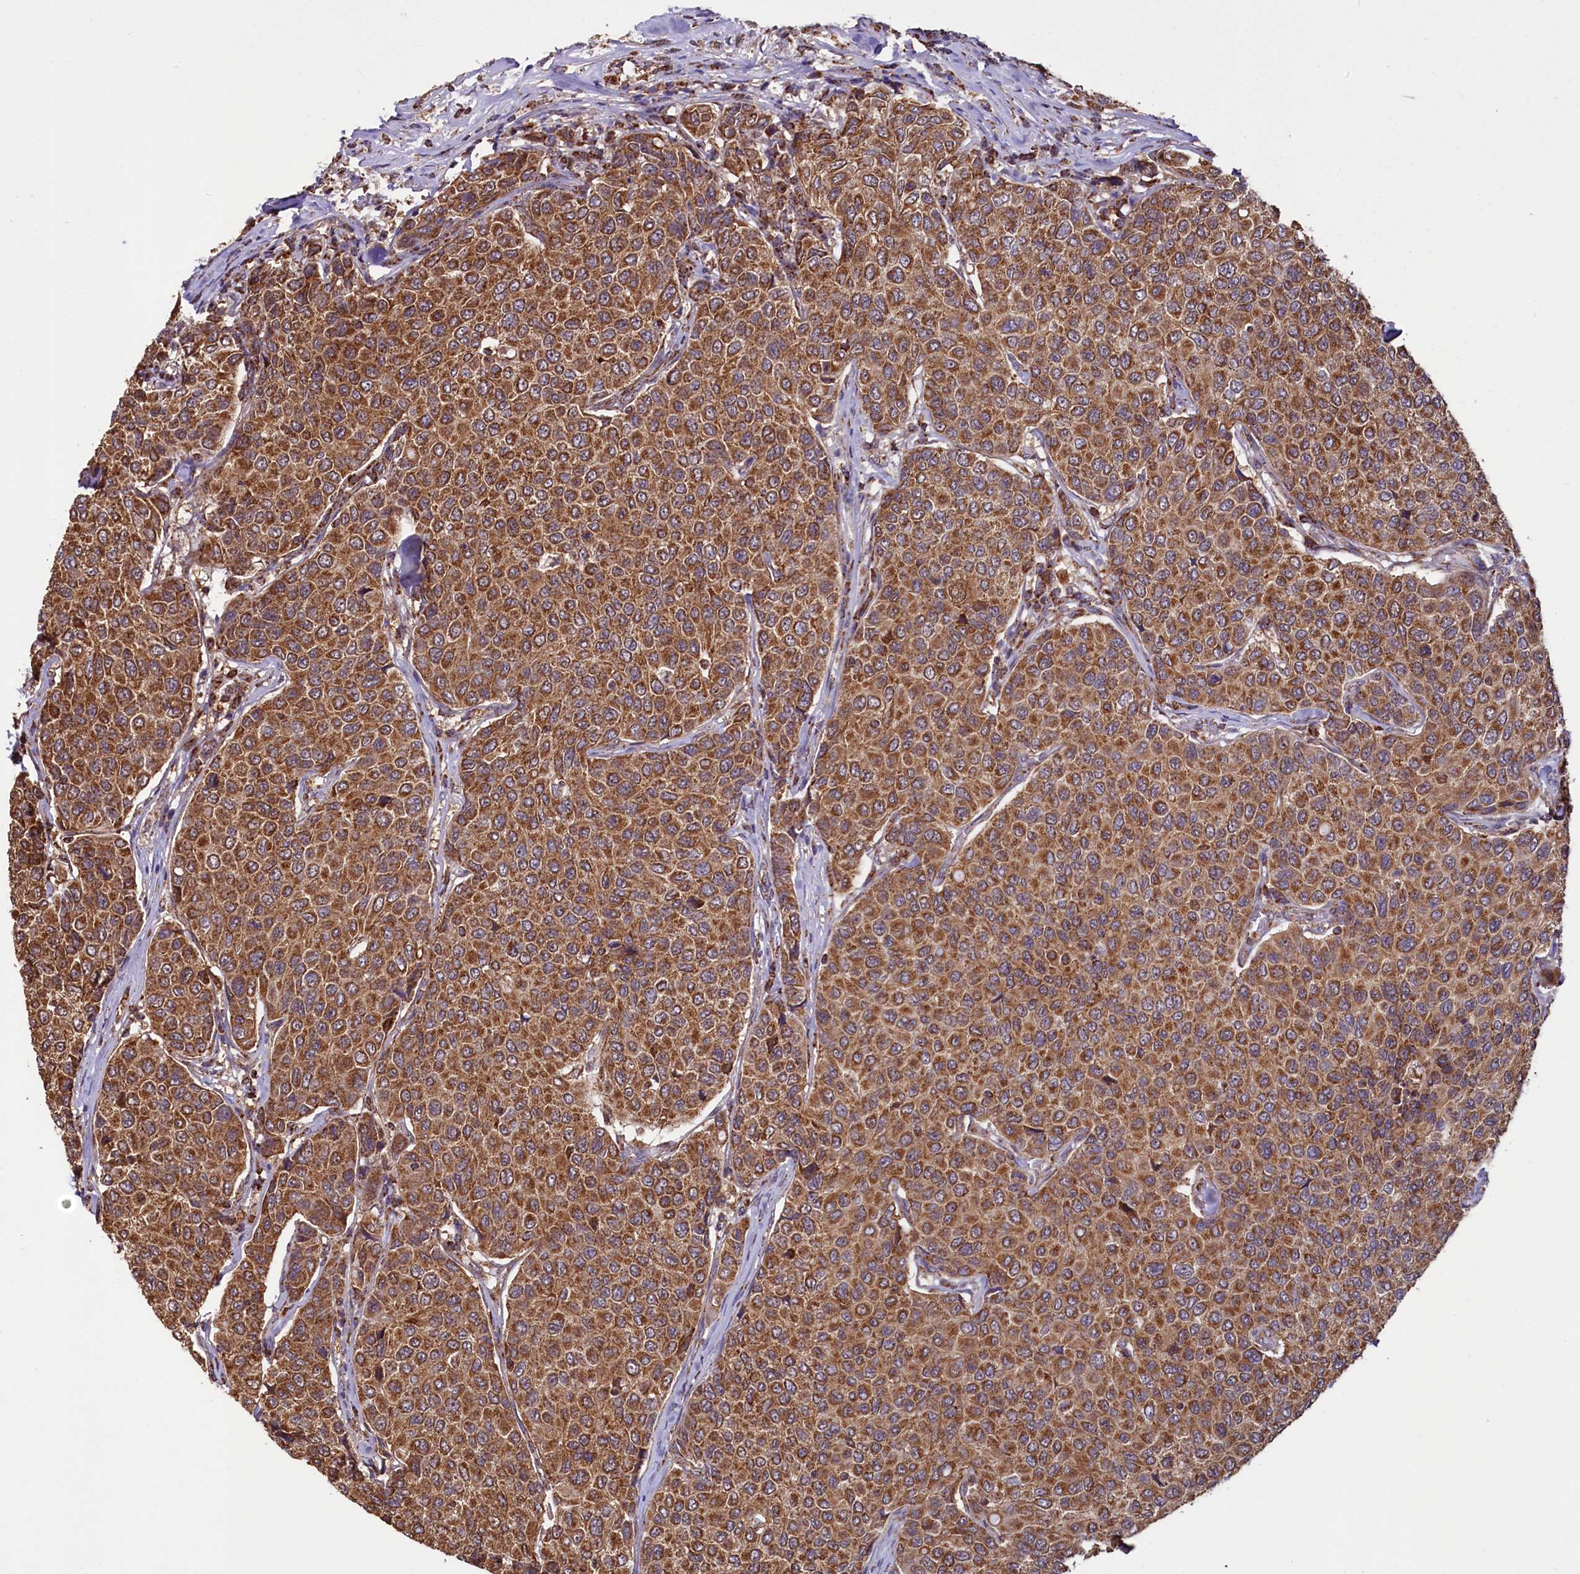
{"staining": {"intensity": "moderate", "quantity": ">75%", "location": "cytoplasmic/membranous"}, "tissue": "breast cancer", "cell_type": "Tumor cells", "image_type": "cancer", "snomed": [{"axis": "morphology", "description": "Duct carcinoma"}, {"axis": "topography", "description": "Breast"}], "caption": "High-power microscopy captured an immunohistochemistry photomicrograph of breast invasive ductal carcinoma, revealing moderate cytoplasmic/membranous expression in approximately >75% of tumor cells.", "gene": "NUDT15", "patient": {"sex": "female", "age": 55}}